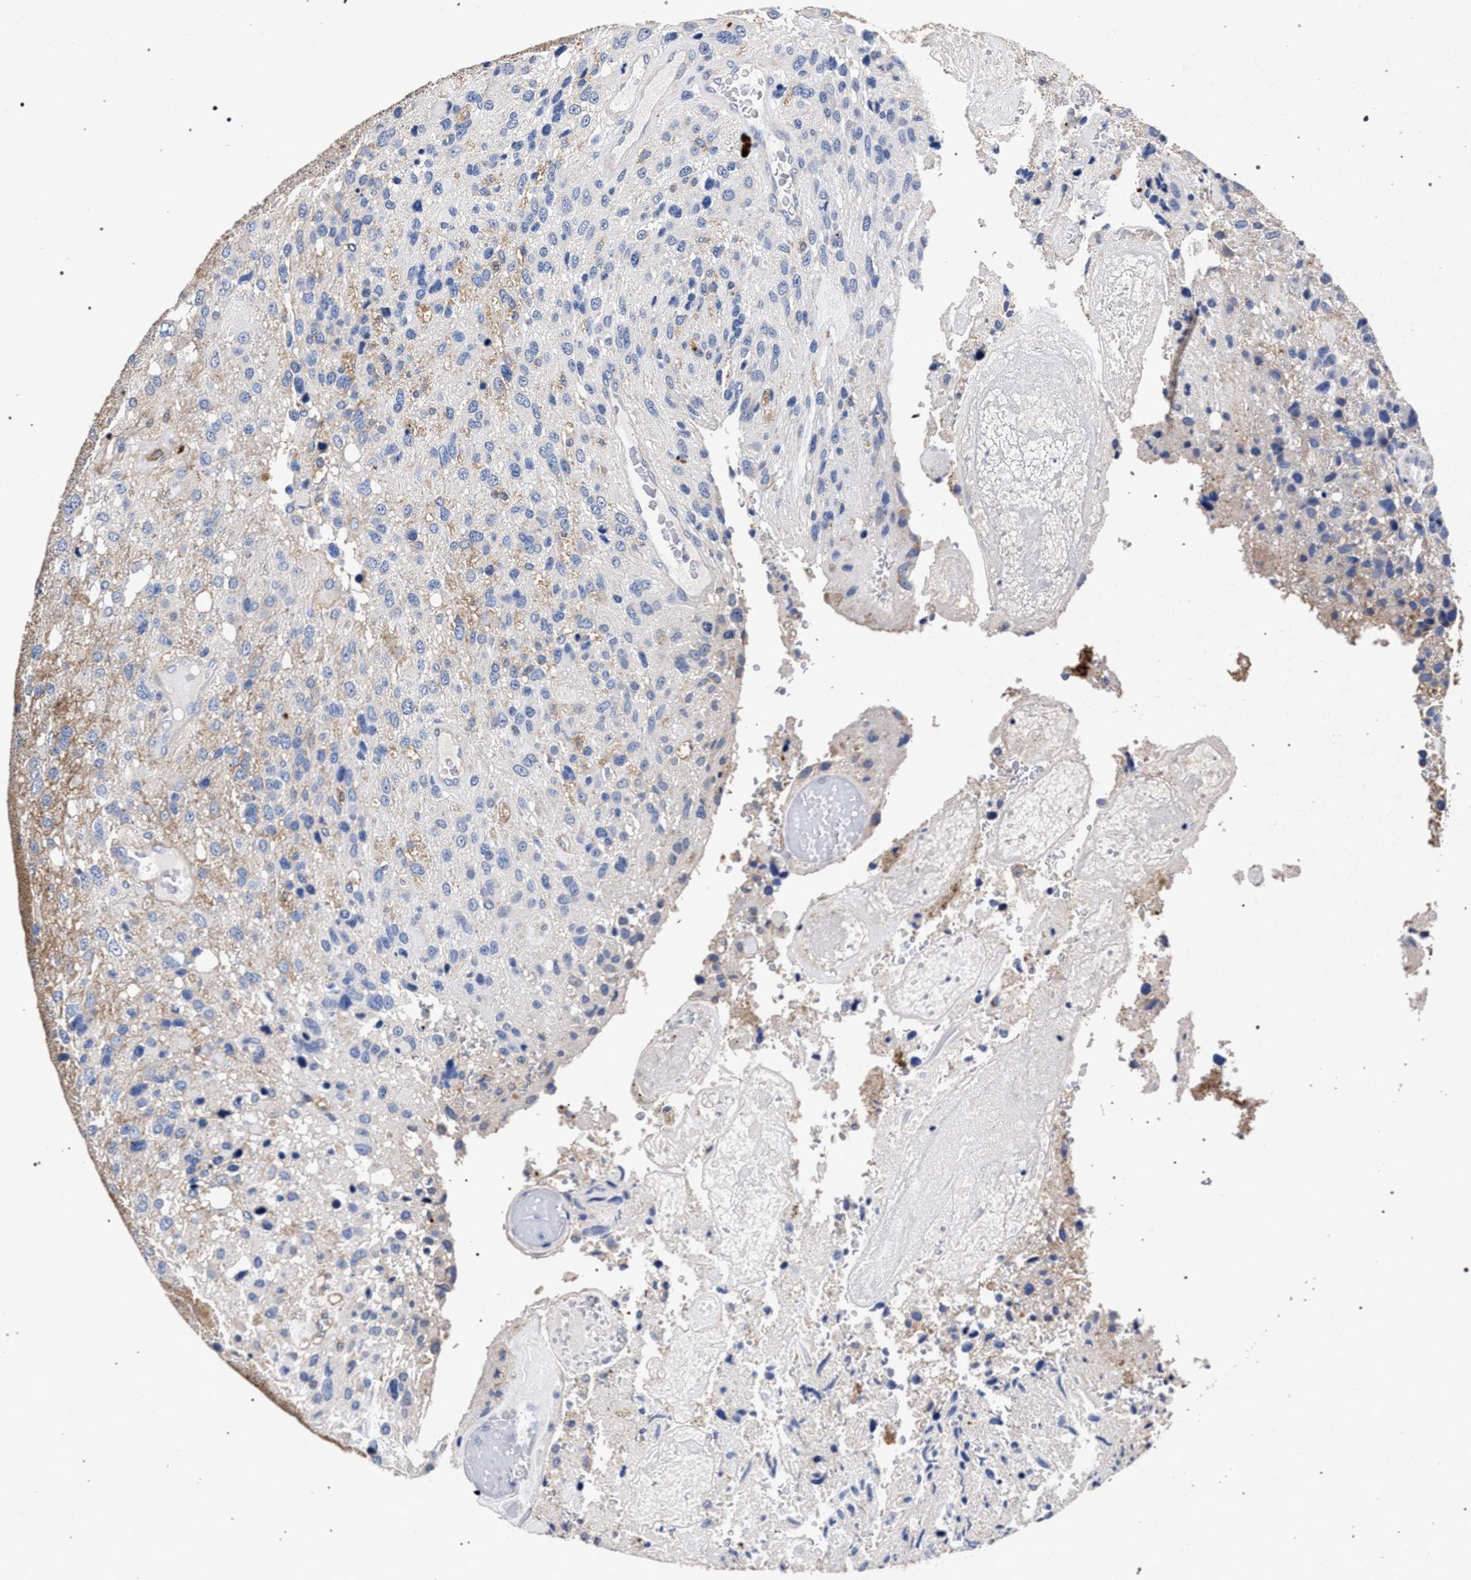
{"staining": {"intensity": "negative", "quantity": "none", "location": "none"}, "tissue": "glioma", "cell_type": "Tumor cells", "image_type": "cancer", "snomed": [{"axis": "morphology", "description": "Glioma, malignant, High grade"}, {"axis": "topography", "description": "Brain"}], "caption": "Micrograph shows no significant protein positivity in tumor cells of malignant glioma (high-grade). Brightfield microscopy of immunohistochemistry stained with DAB (3,3'-diaminobenzidine) (brown) and hematoxylin (blue), captured at high magnification.", "gene": "ATP1A2", "patient": {"sex": "female", "age": 58}}